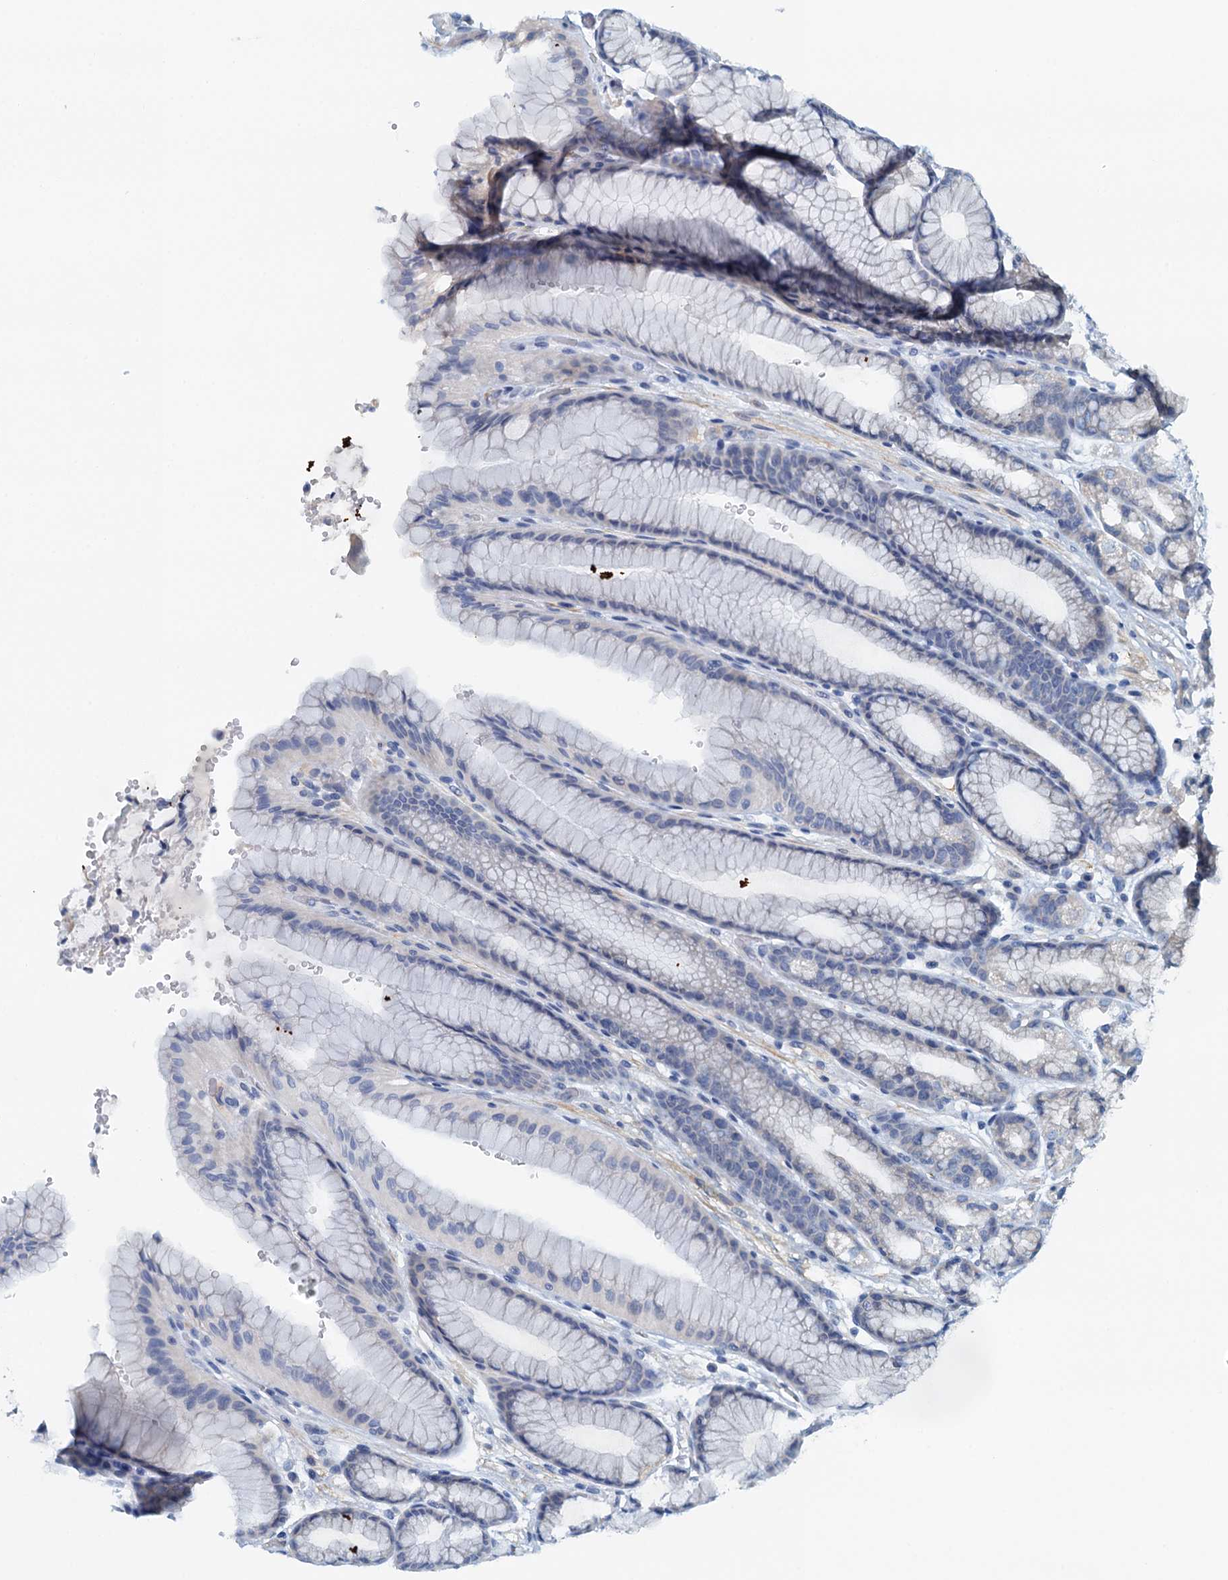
{"staining": {"intensity": "negative", "quantity": "none", "location": "none"}, "tissue": "stomach", "cell_type": "Glandular cells", "image_type": "normal", "snomed": [{"axis": "morphology", "description": "Normal tissue, NOS"}, {"axis": "morphology", "description": "Adenocarcinoma, NOS"}, {"axis": "topography", "description": "Stomach"}], "caption": "Glandular cells are negative for protein expression in normal human stomach. (Brightfield microscopy of DAB immunohistochemistry at high magnification).", "gene": "DTD1", "patient": {"sex": "male", "age": 57}}